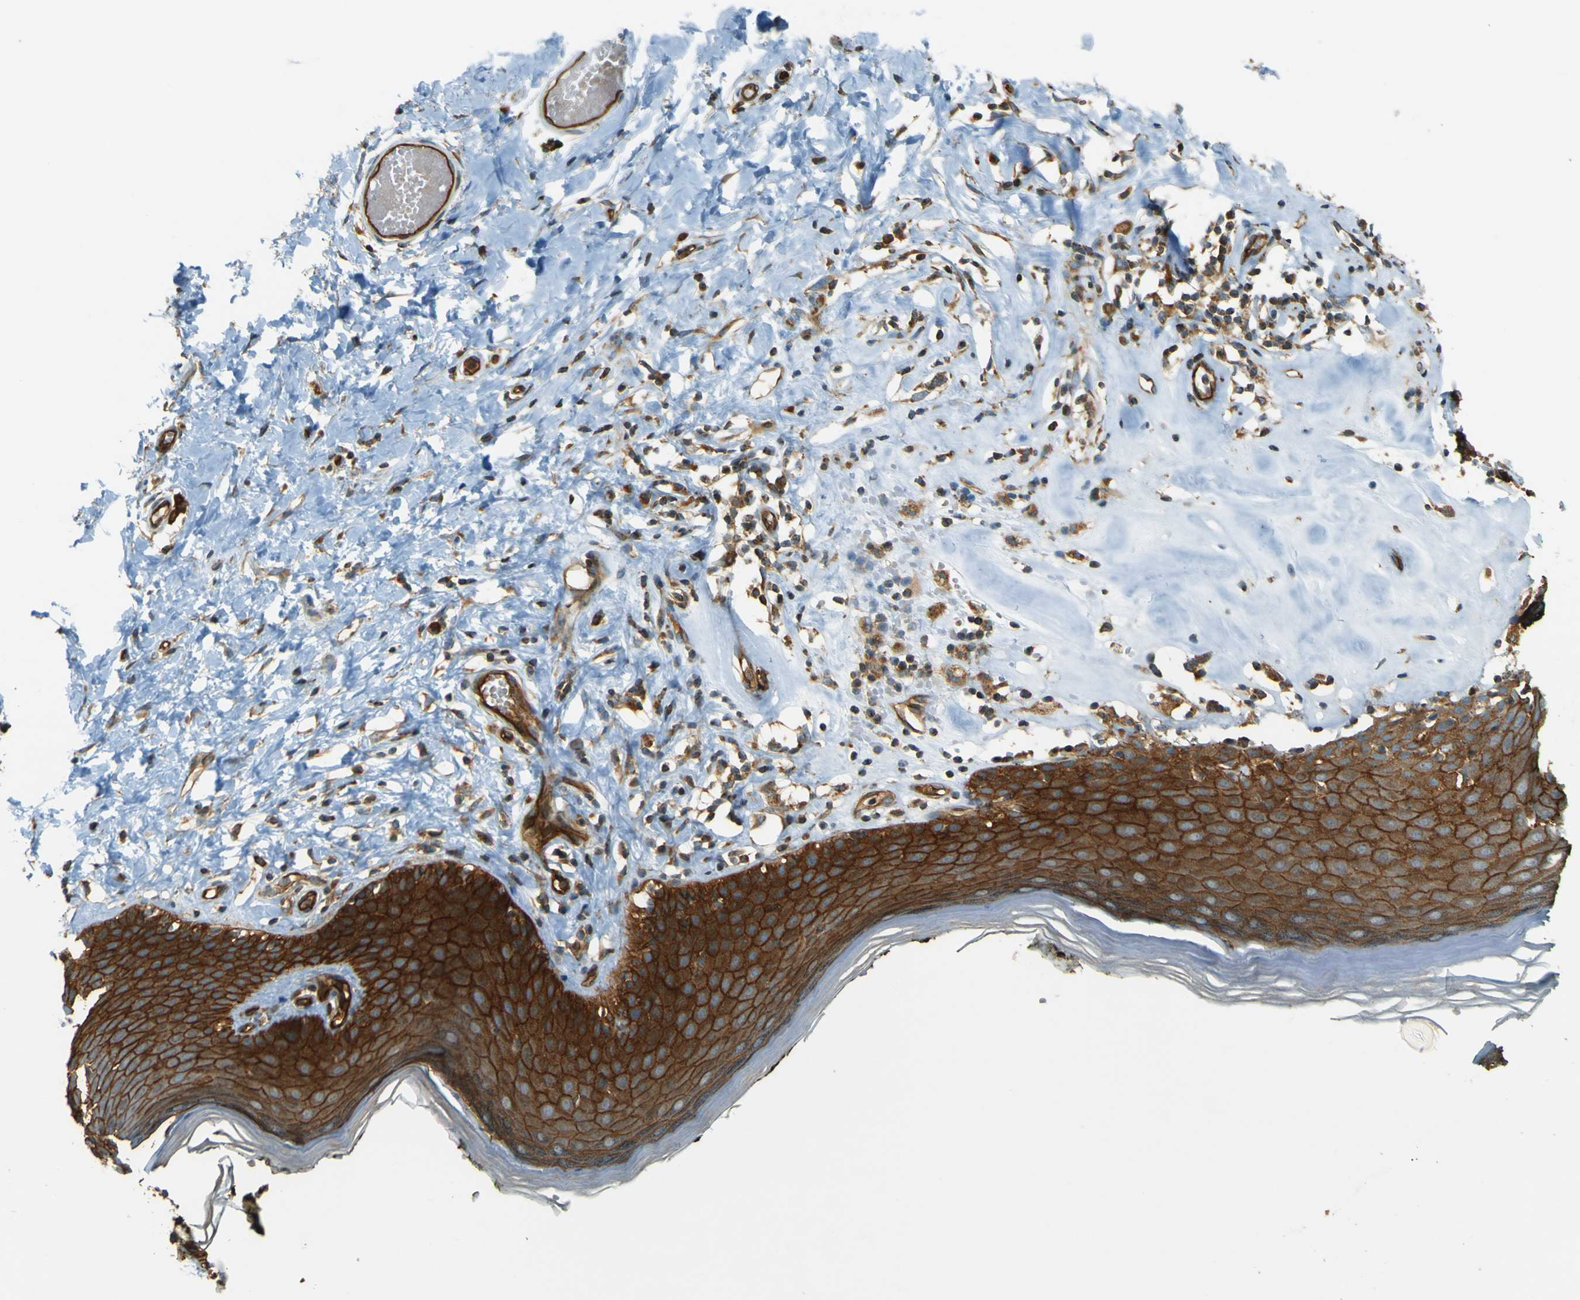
{"staining": {"intensity": "strong", "quantity": ">75%", "location": "cytoplasmic/membranous"}, "tissue": "skin", "cell_type": "Epidermal cells", "image_type": "normal", "snomed": [{"axis": "morphology", "description": "Normal tissue, NOS"}, {"axis": "morphology", "description": "Inflammation, NOS"}, {"axis": "topography", "description": "Vulva"}], "caption": "A high amount of strong cytoplasmic/membranous positivity is identified in about >75% of epidermal cells in unremarkable skin. The staining was performed using DAB to visualize the protein expression in brown, while the nuclei were stained in blue with hematoxylin (Magnification: 20x).", "gene": "DNAJC5", "patient": {"sex": "female", "age": 84}}